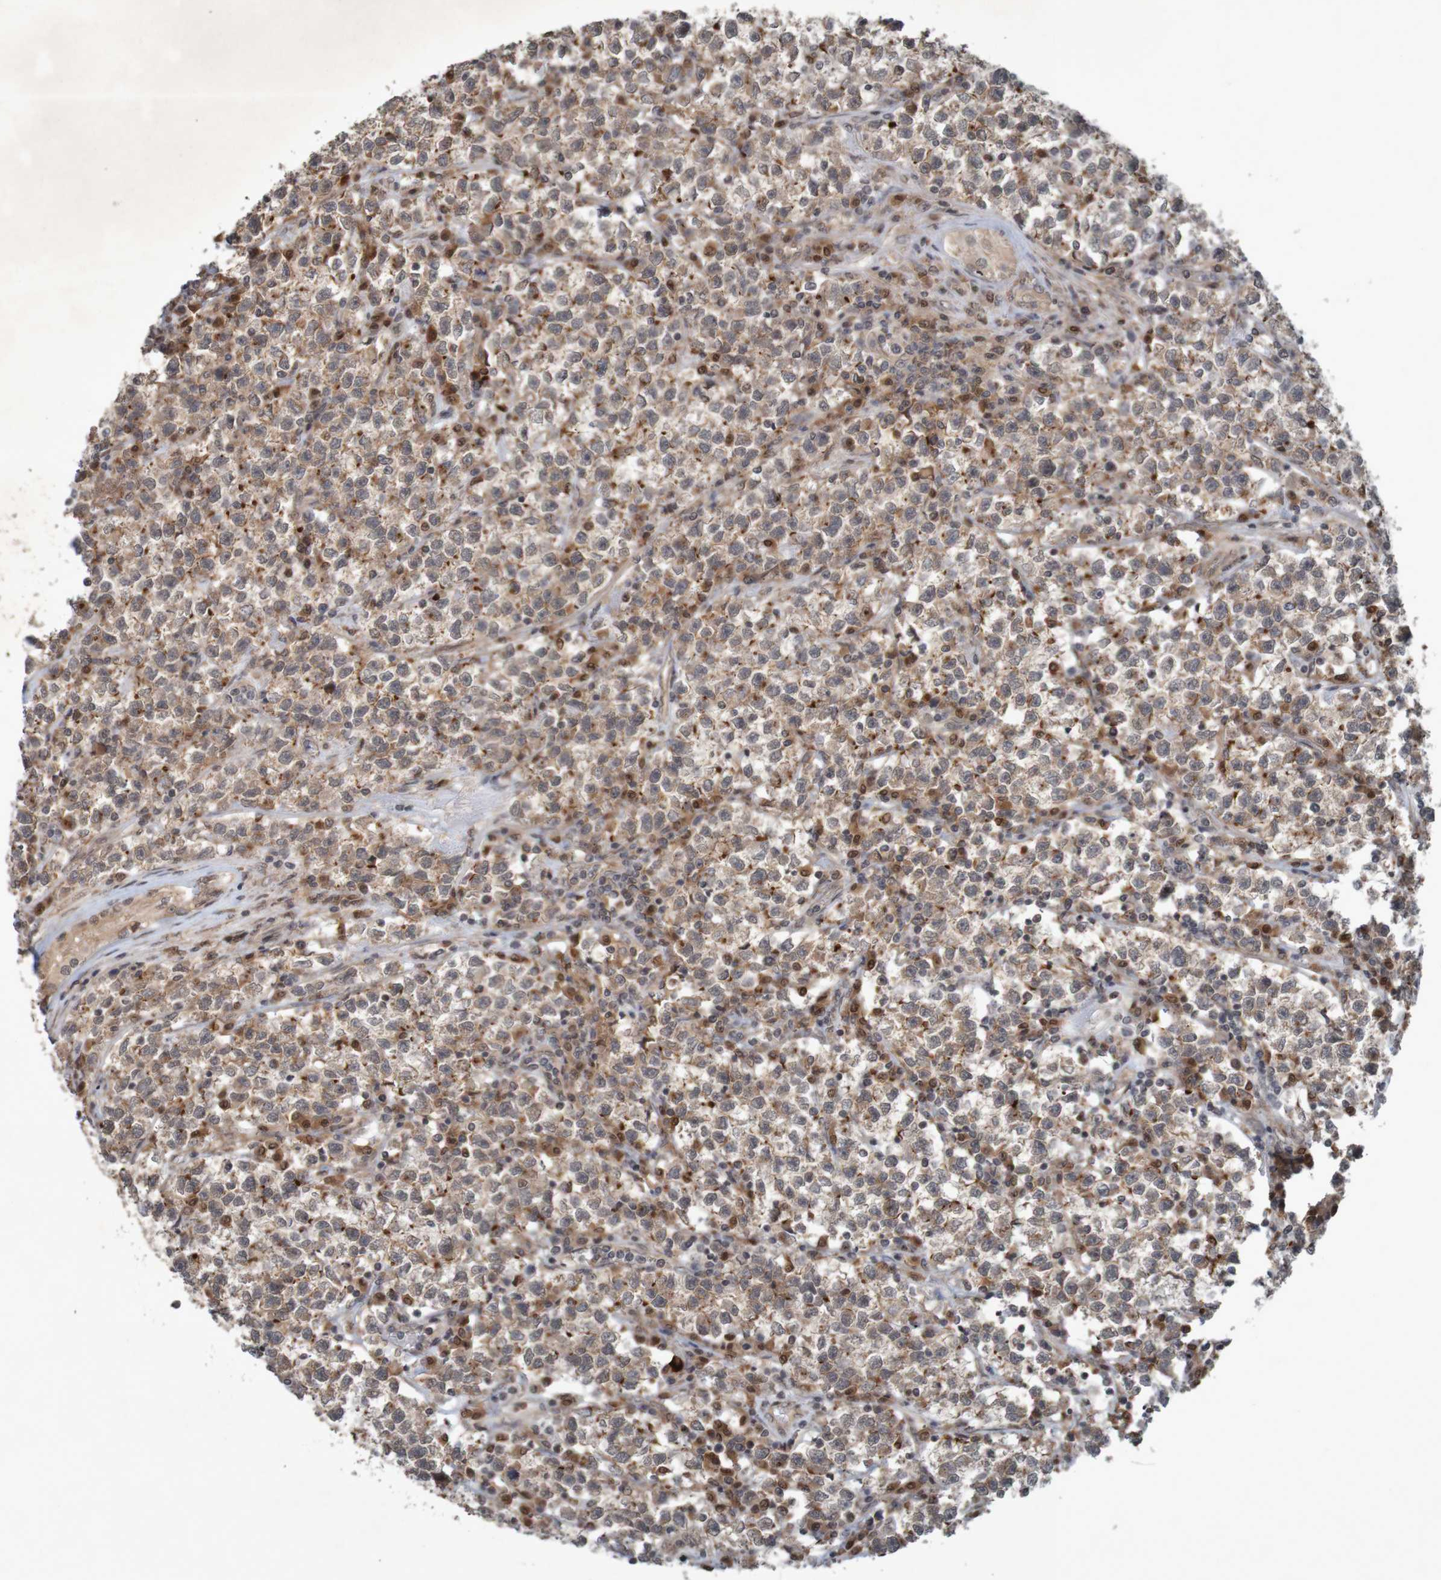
{"staining": {"intensity": "weak", "quantity": ">75%", "location": "cytoplasmic/membranous"}, "tissue": "testis cancer", "cell_type": "Tumor cells", "image_type": "cancer", "snomed": [{"axis": "morphology", "description": "Seminoma, NOS"}, {"axis": "topography", "description": "Testis"}], "caption": "Immunohistochemistry (IHC) (DAB) staining of human testis seminoma shows weak cytoplasmic/membranous protein staining in approximately >75% of tumor cells. (Brightfield microscopy of DAB IHC at high magnification).", "gene": "ARHGEF11", "patient": {"sex": "male", "age": 22}}